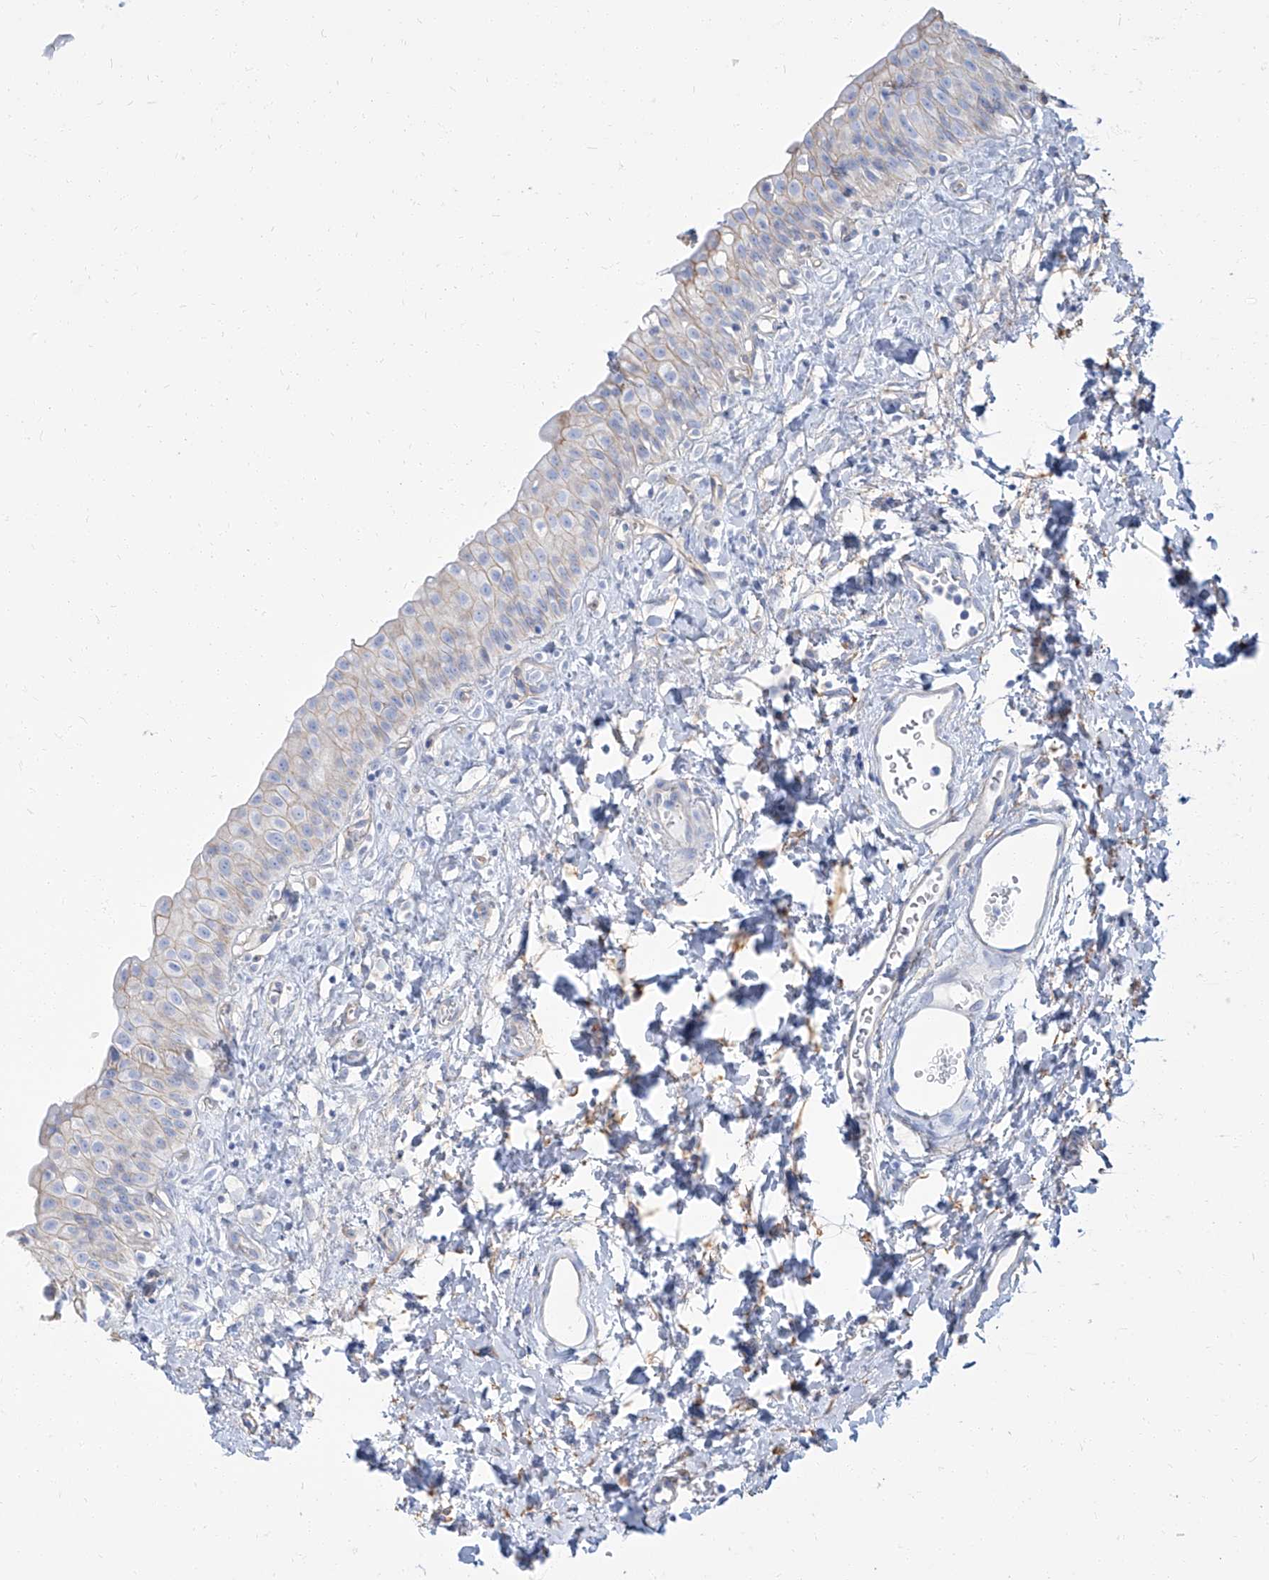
{"staining": {"intensity": "weak", "quantity": "<25%", "location": "cytoplasmic/membranous"}, "tissue": "urinary bladder", "cell_type": "Urothelial cells", "image_type": "normal", "snomed": [{"axis": "morphology", "description": "Normal tissue, NOS"}, {"axis": "topography", "description": "Urinary bladder"}], "caption": "Photomicrograph shows no protein expression in urothelial cells of normal urinary bladder. The staining was performed using DAB (3,3'-diaminobenzidine) to visualize the protein expression in brown, while the nuclei were stained in blue with hematoxylin (Magnification: 20x).", "gene": "TXLNB", "patient": {"sex": "male", "age": 51}}